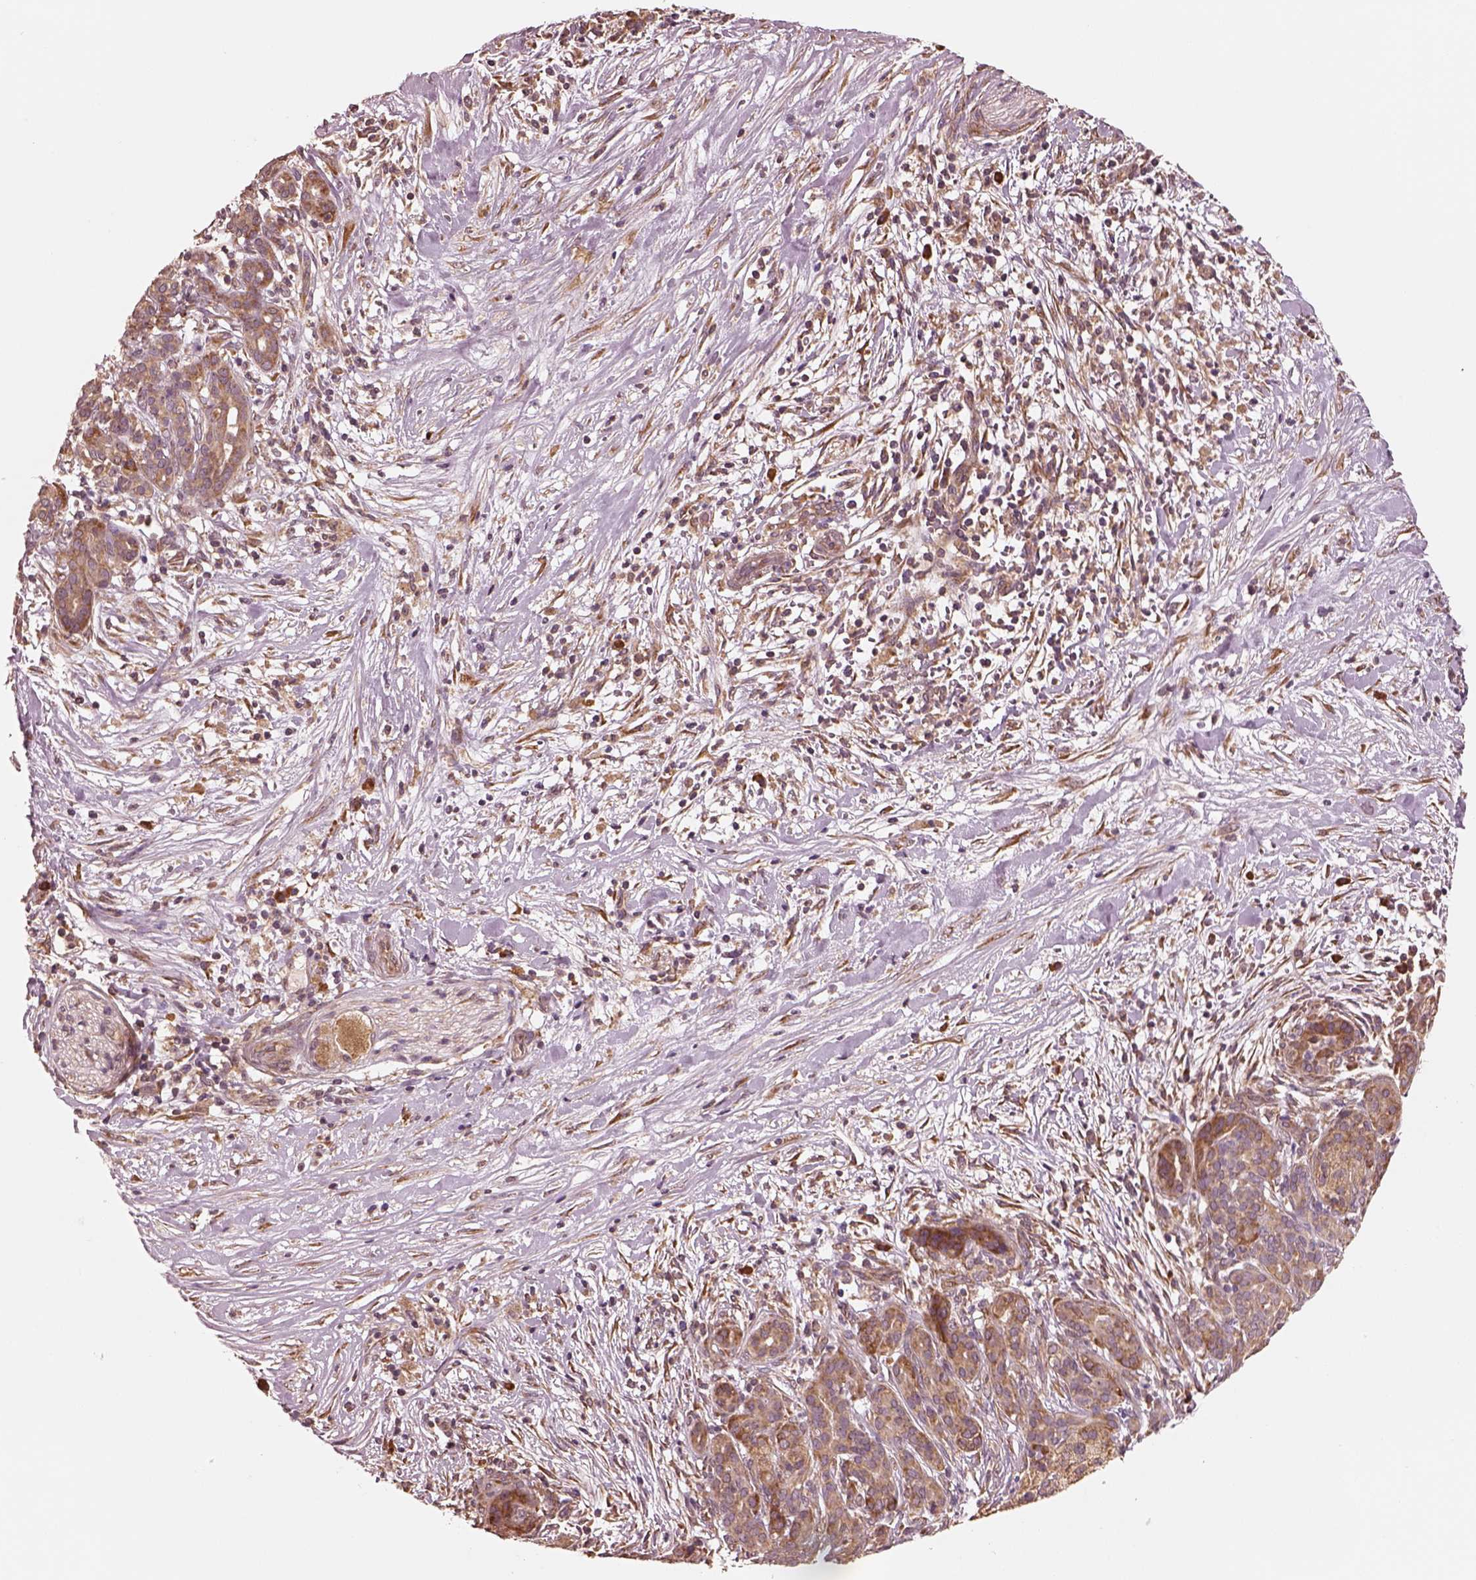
{"staining": {"intensity": "moderate", "quantity": ">75%", "location": "cytoplasmic/membranous"}, "tissue": "pancreatic cancer", "cell_type": "Tumor cells", "image_type": "cancer", "snomed": [{"axis": "morphology", "description": "Adenocarcinoma, NOS"}, {"axis": "topography", "description": "Pancreas"}], "caption": "This is a histology image of IHC staining of pancreatic cancer (adenocarcinoma), which shows moderate expression in the cytoplasmic/membranous of tumor cells.", "gene": "RPS5", "patient": {"sex": "male", "age": 44}}